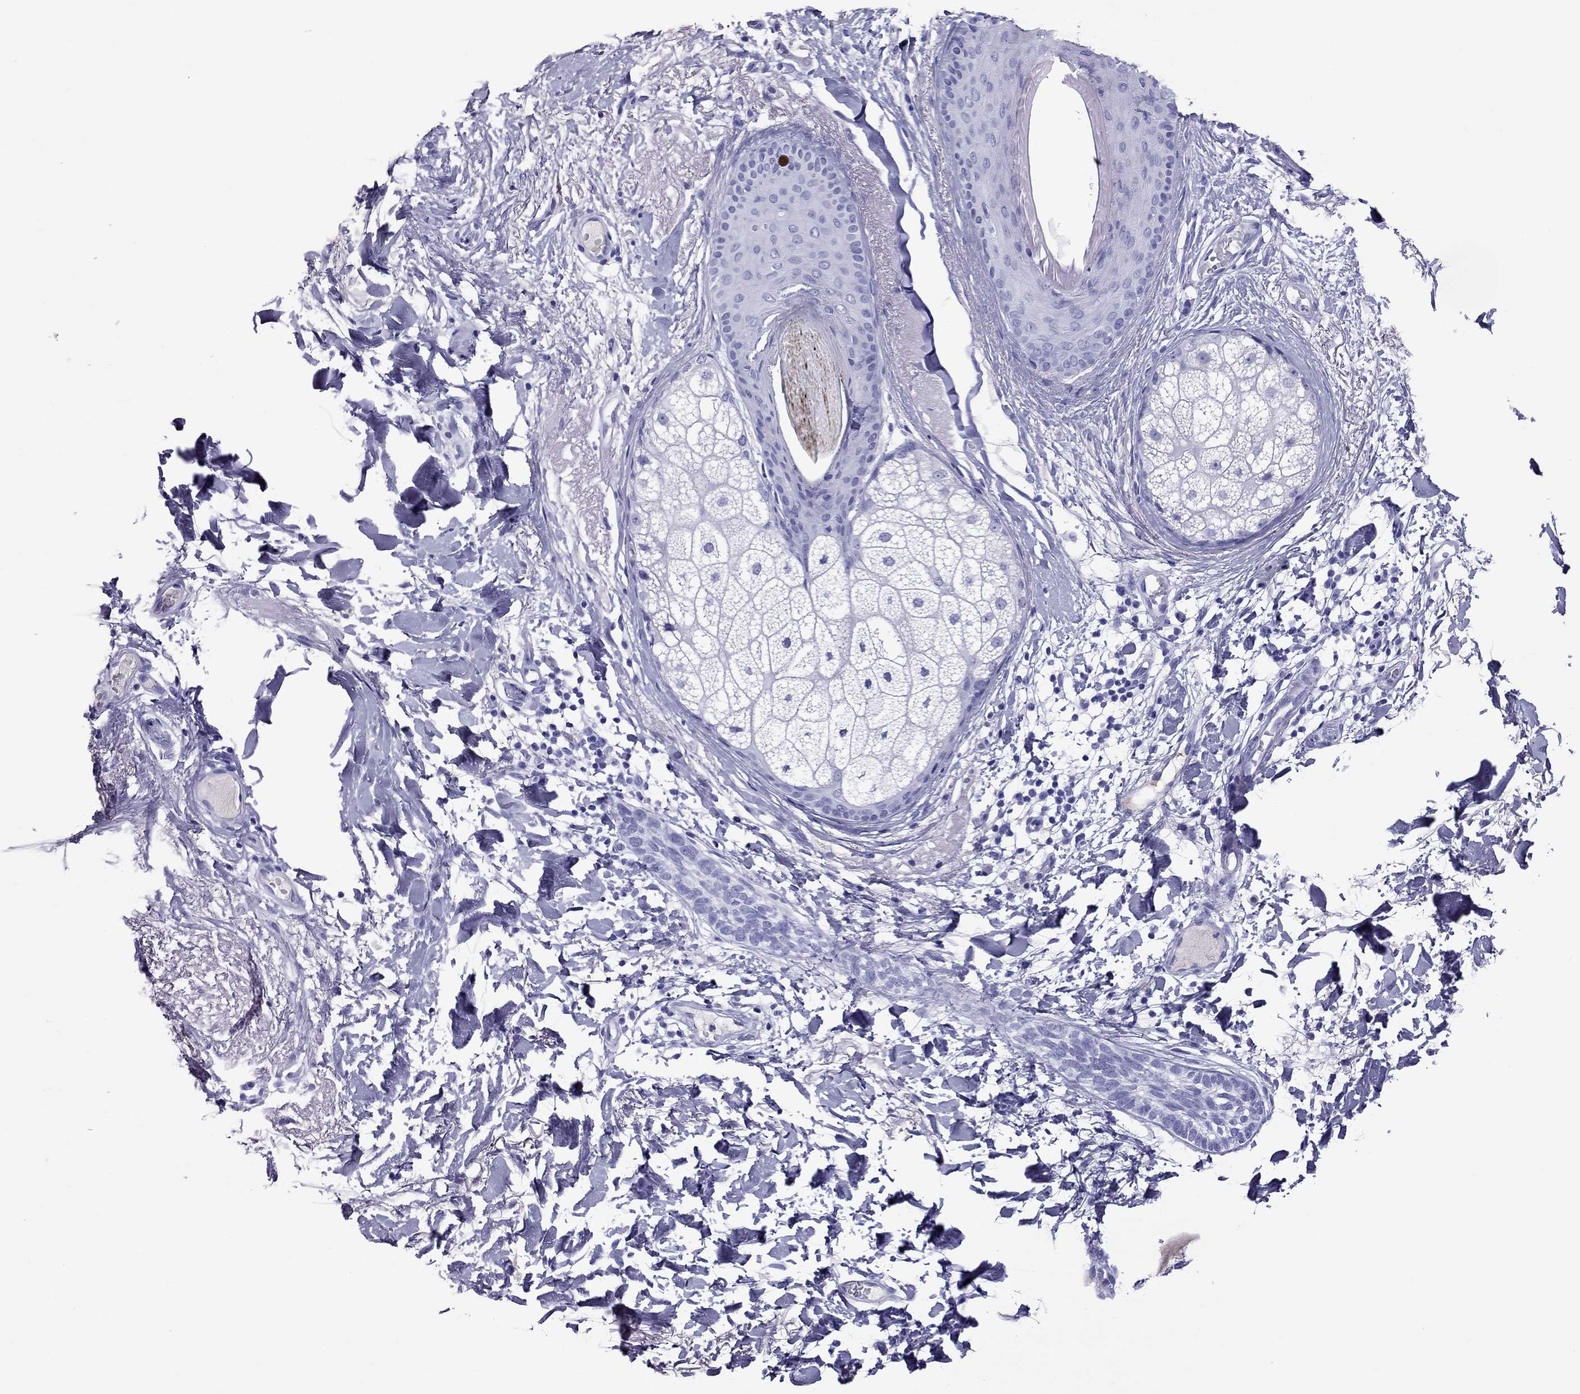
{"staining": {"intensity": "negative", "quantity": "none", "location": "none"}, "tissue": "skin cancer", "cell_type": "Tumor cells", "image_type": "cancer", "snomed": [{"axis": "morphology", "description": "Normal tissue, NOS"}, {"axis": "morphology", "description": "Basal cell carcinoma"}, {"axis": "topography", "description": "Skin"}], "caption": "The photomicrograph displays no significant expression in tumor cells of skin cancer (basal cell carcinoma). Nuclei are stained in blue.", "gene": "SCART1", "patient": {"sex": "male", "age": 84}}